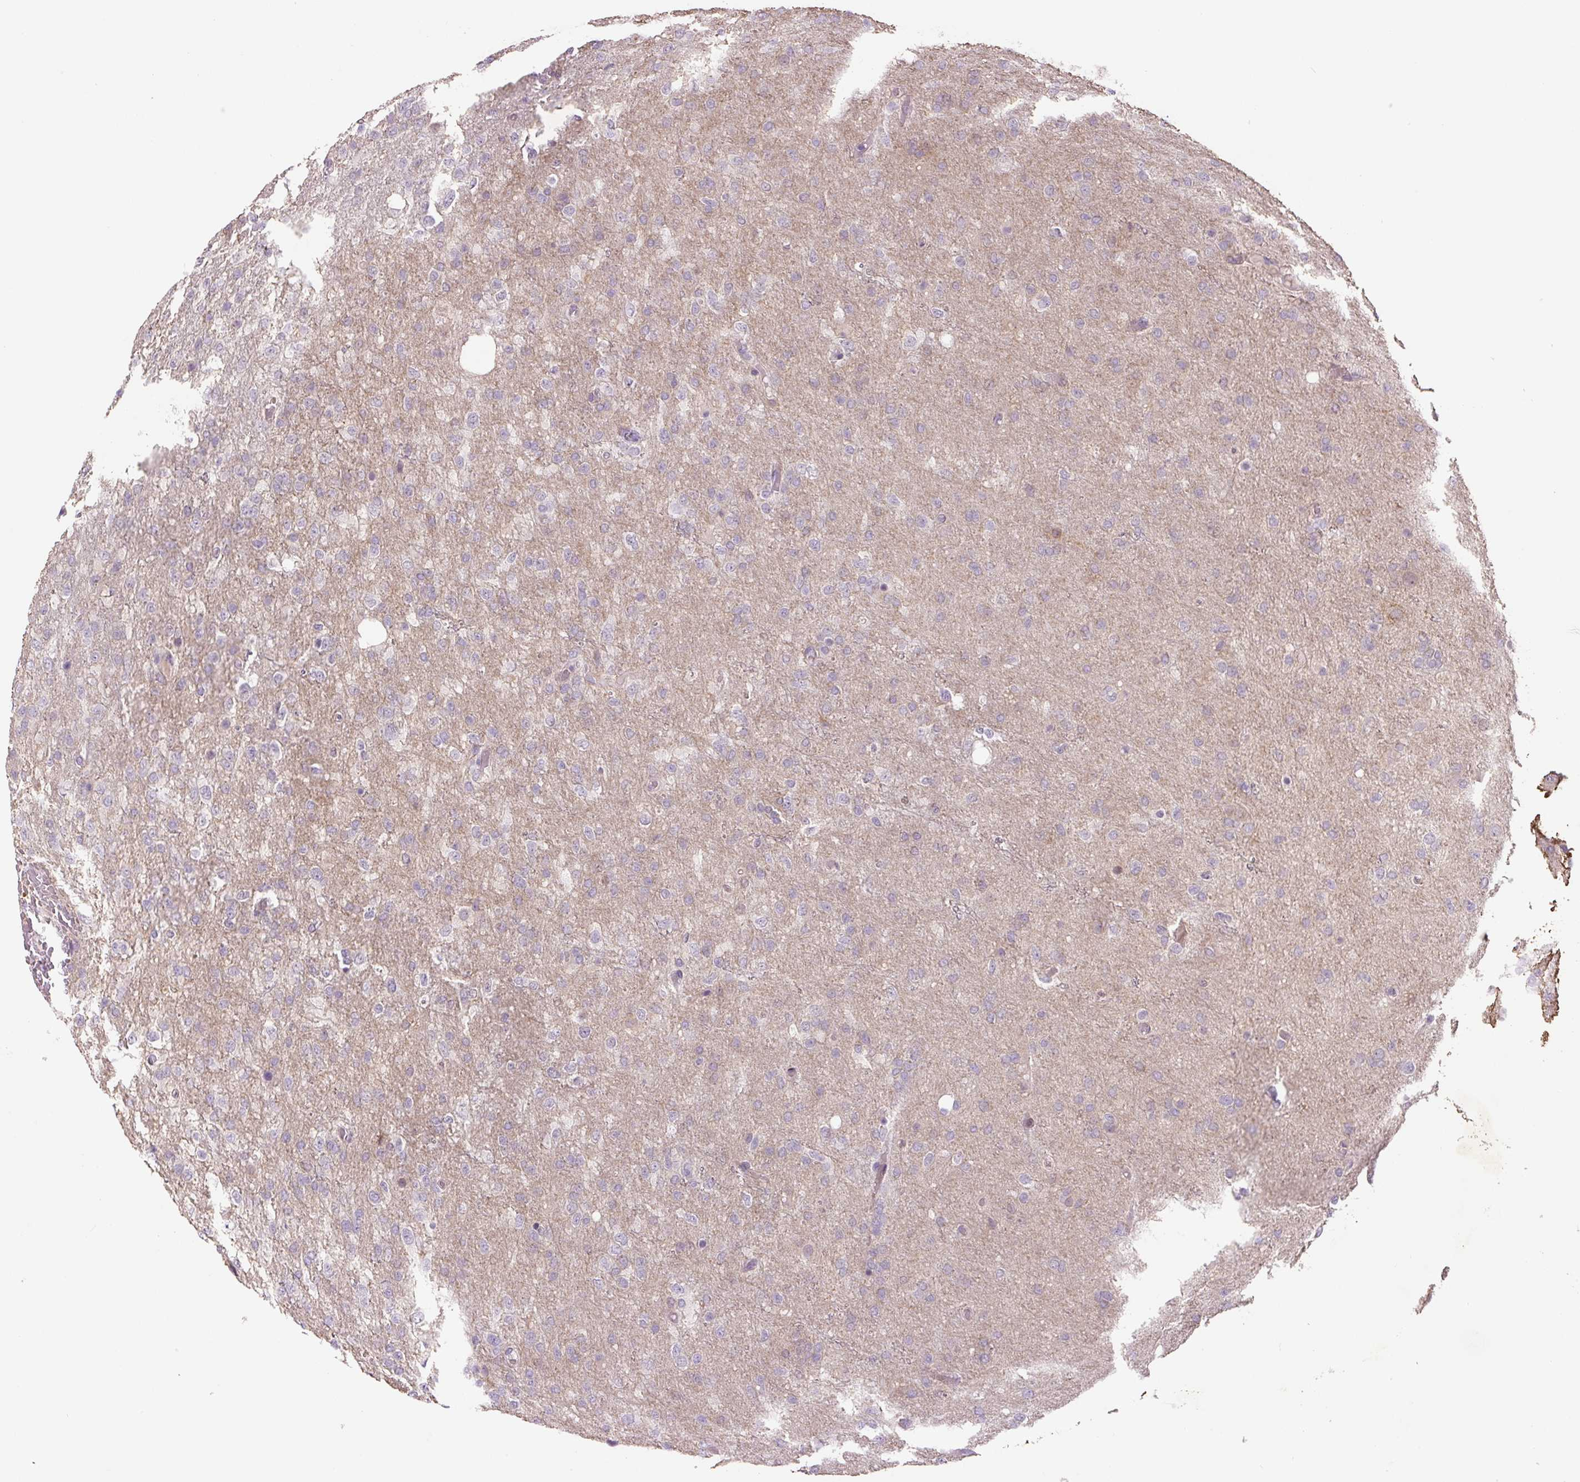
{"staining": {"intensity": "negative", "quantity": "none", "location": "none"}, "tissue": "glioma", "cell_type": "Tumor cells", "image_type": "cancer", "snomed": [{"axis": "morphology", "description": "Glioma, malignant, High grade"}, {"axis": "topography", "description": "Brain"}], "caption": "This is a micrograph of IHC staining of malignant glioma (high-grade), which shows no staining in tumor cells. The staining is performed using DAB (3,3'-diaminobenzidine) brown chromogen with nuclei counter-stained in using hematoxylin.", "gene": "TMEM100", "patient": {"sex": "female", "age": 74}}